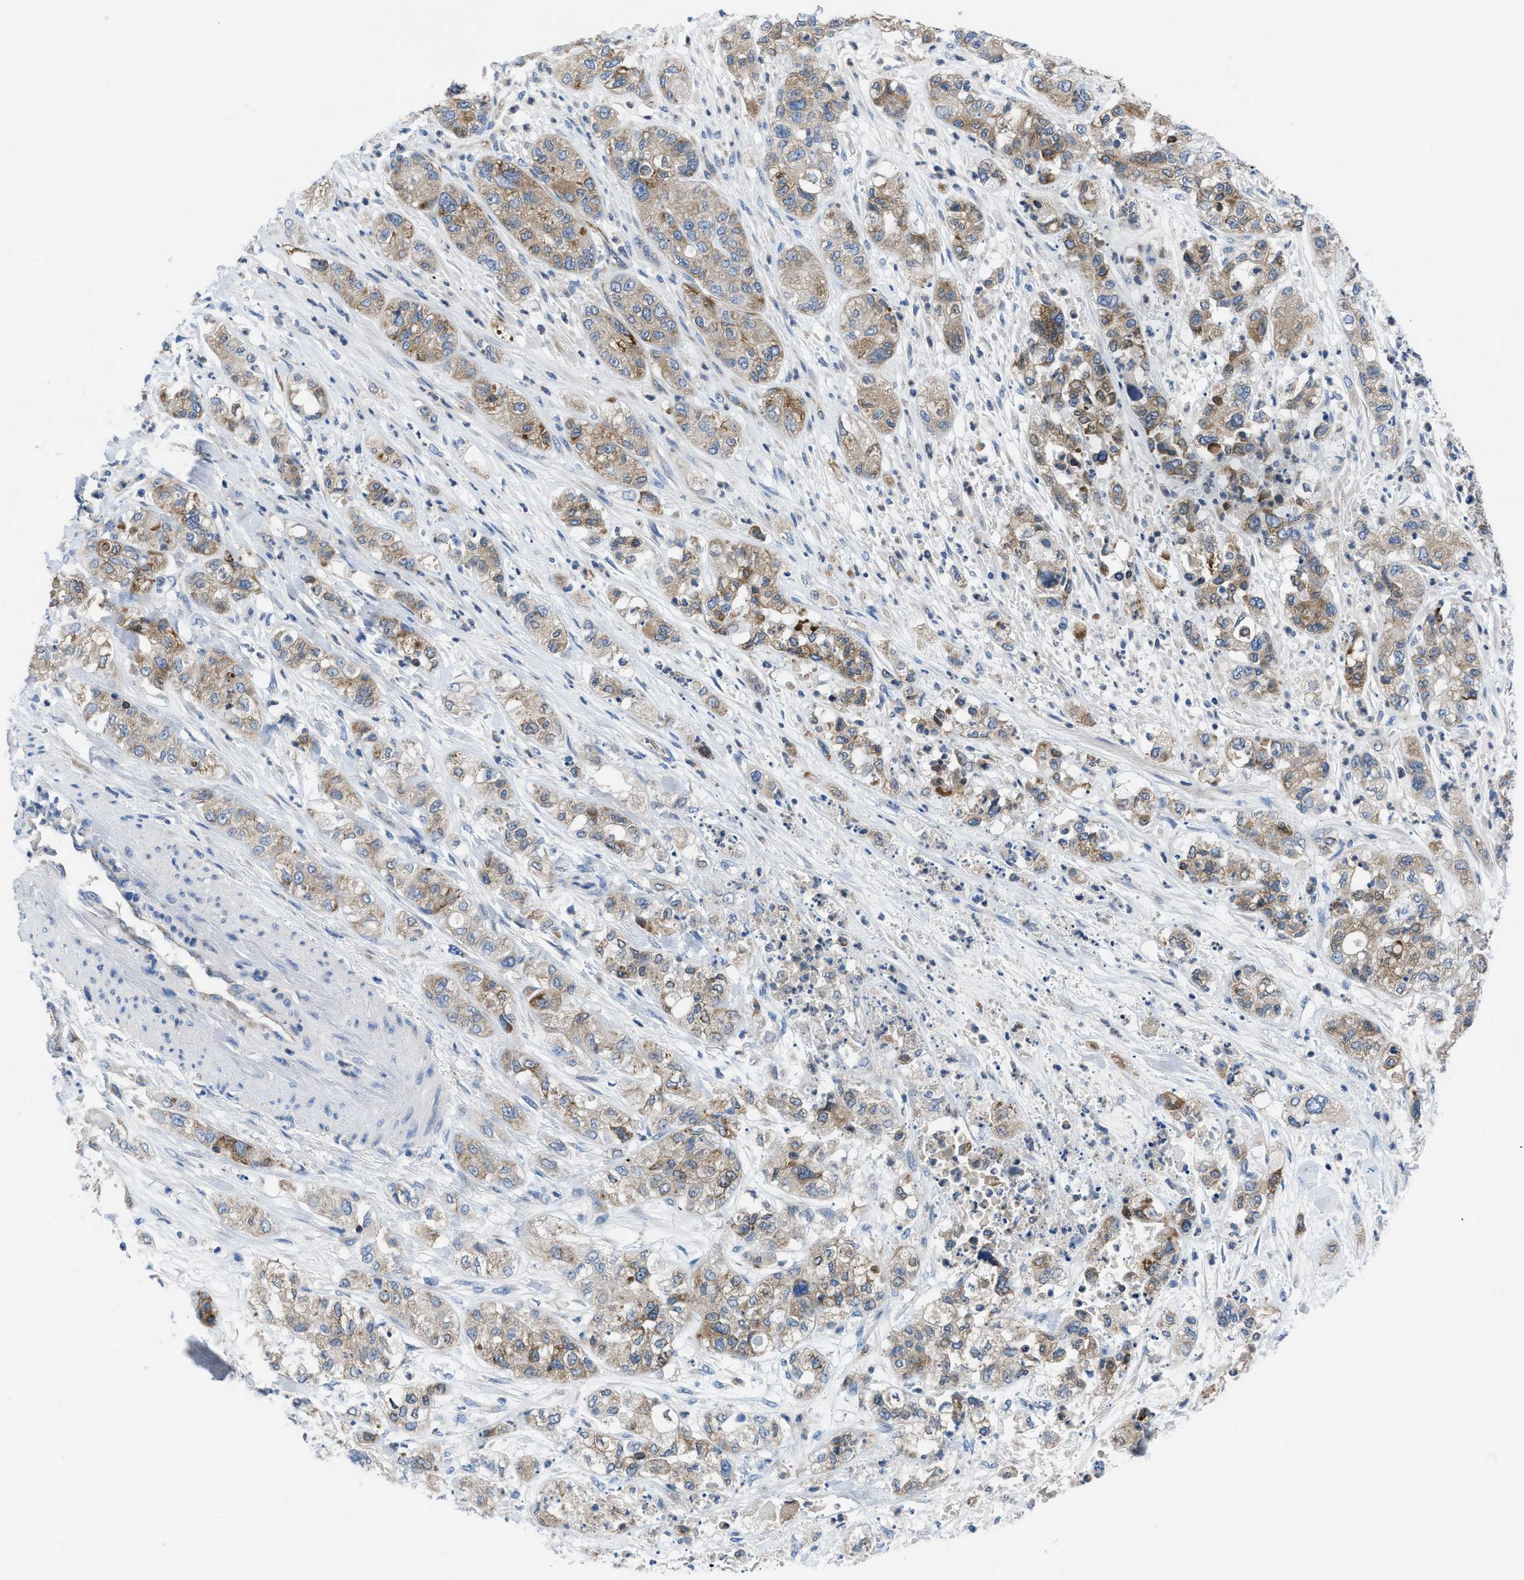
{"staining": {"intensity": "moderate", "quantity": ">75%", "location": "cytoplasmic/membranous"}, "tissue": "pancreatic cancer", "cell_type": "Tumor cells", "image_type": "cancer", "snomed": [{"axis": "morphology", "description": "Adenocarcinoma, NOS"}, {"axis": "topography", "description": "Pancreas"}], "caption": "Adenocarcinoma (pancreatic) was stained to show a protein in brown. There is medium levels of moderate cytoplasmic/membranous expression in approximately >75% of tumor cells.", "gene": "PGR", "patient": {"sex": "female", "age": 78}}